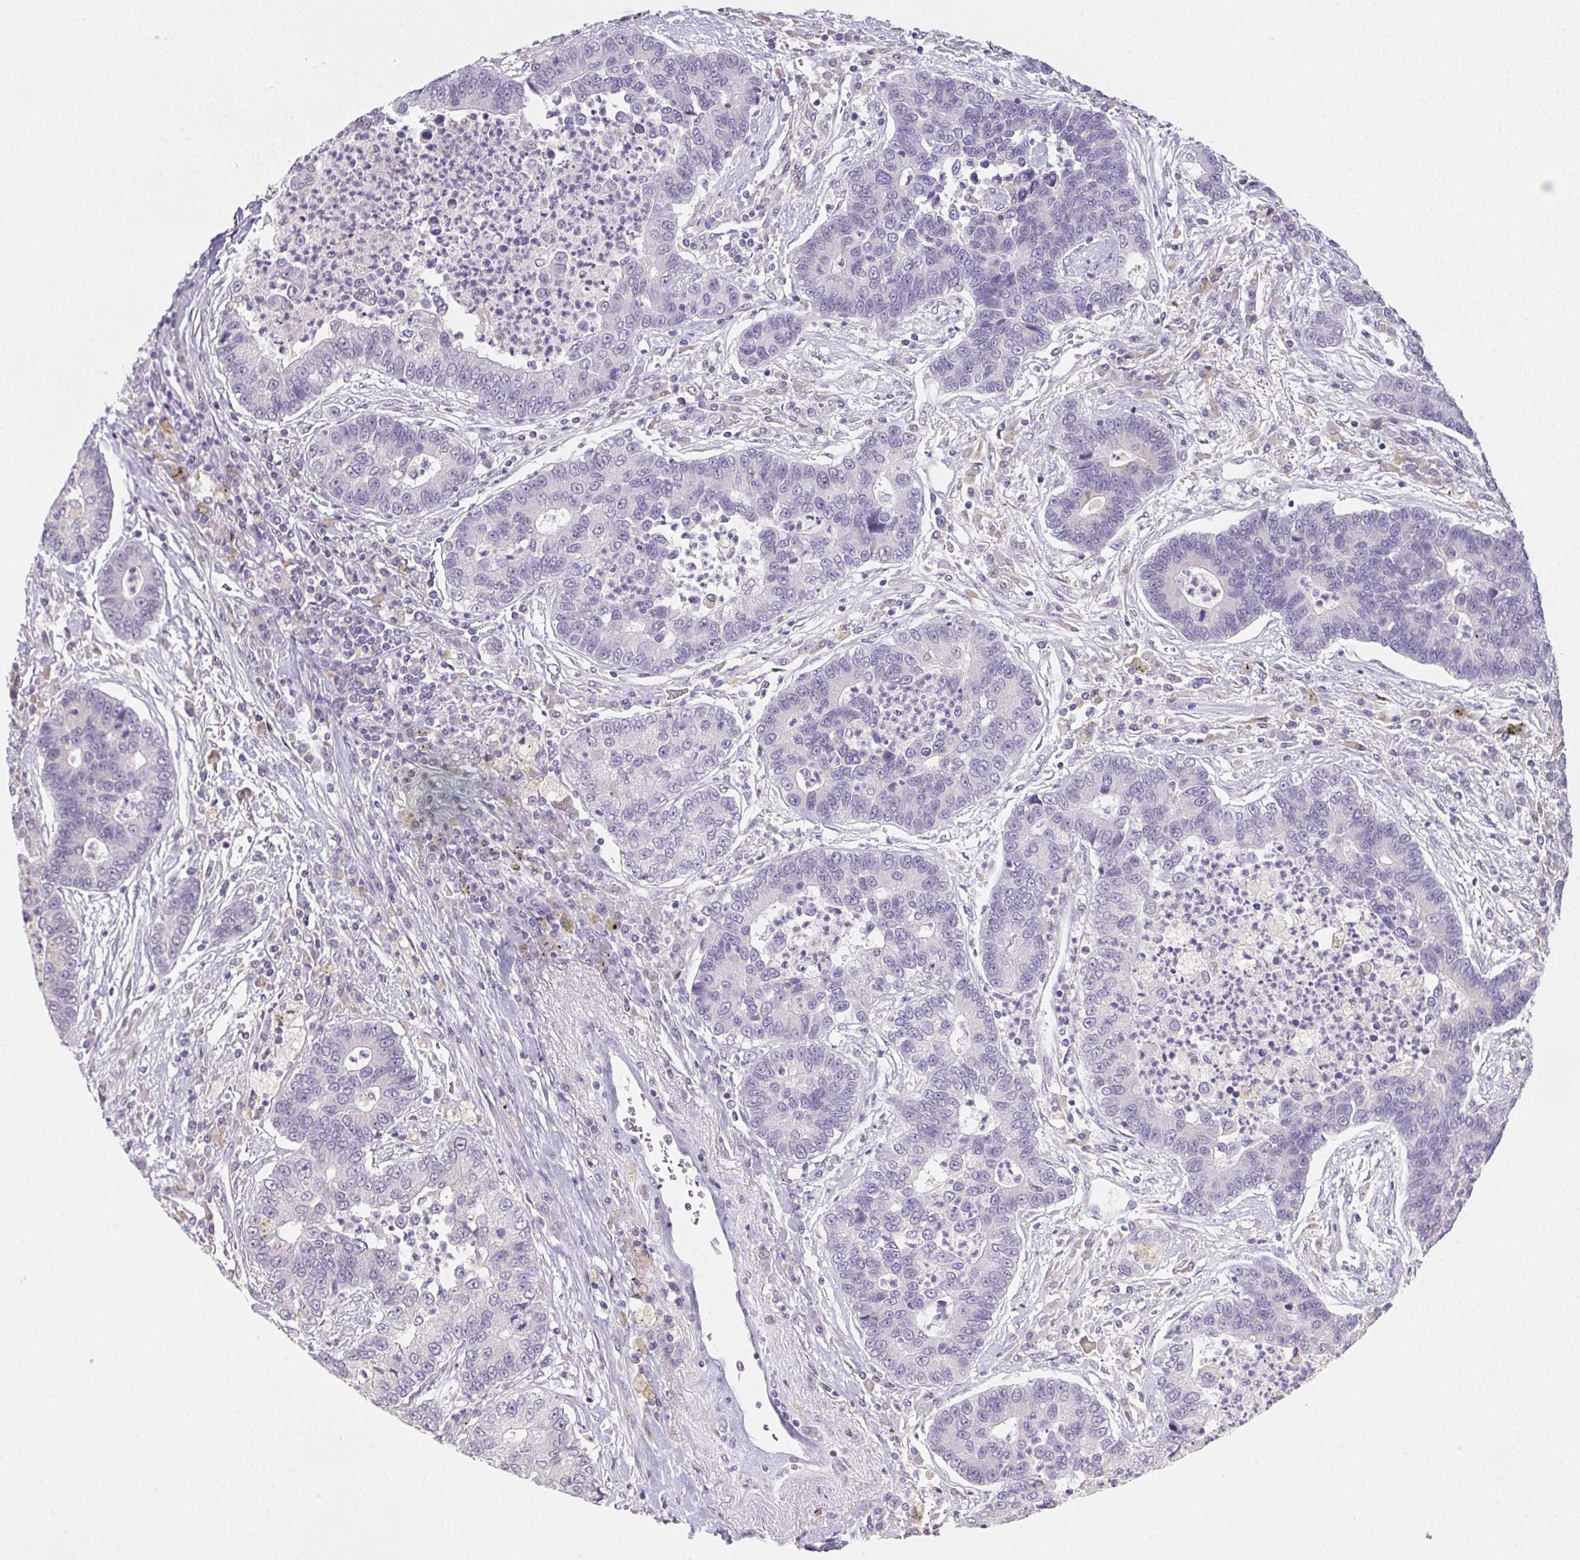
{"staining": {"intensity": "negative", "quantity": "none", "location": "none"}, "tissue": "lung cancer", "cell_type": "Tumor cells", "image_type": "cancer", "snomed": [{"axis": "morphology", "description": "Adenocarcinoma, NOS"}, {"axis": "topography", "description": "Lung"}], "caption": "Immunohistochemistry image of neoplastic tissue: human lung cancer (adenocarcinoma) stained with DAB reveals no significant protein expression in tumor cells. The staining was performed using DAB to visualize the protein expression in brown, while the nuclei were stained in blue with hematoxylin (Magnification: 20x).", "gene": "SLC6A18", "patient": {"sex": "female", "age": 57}}